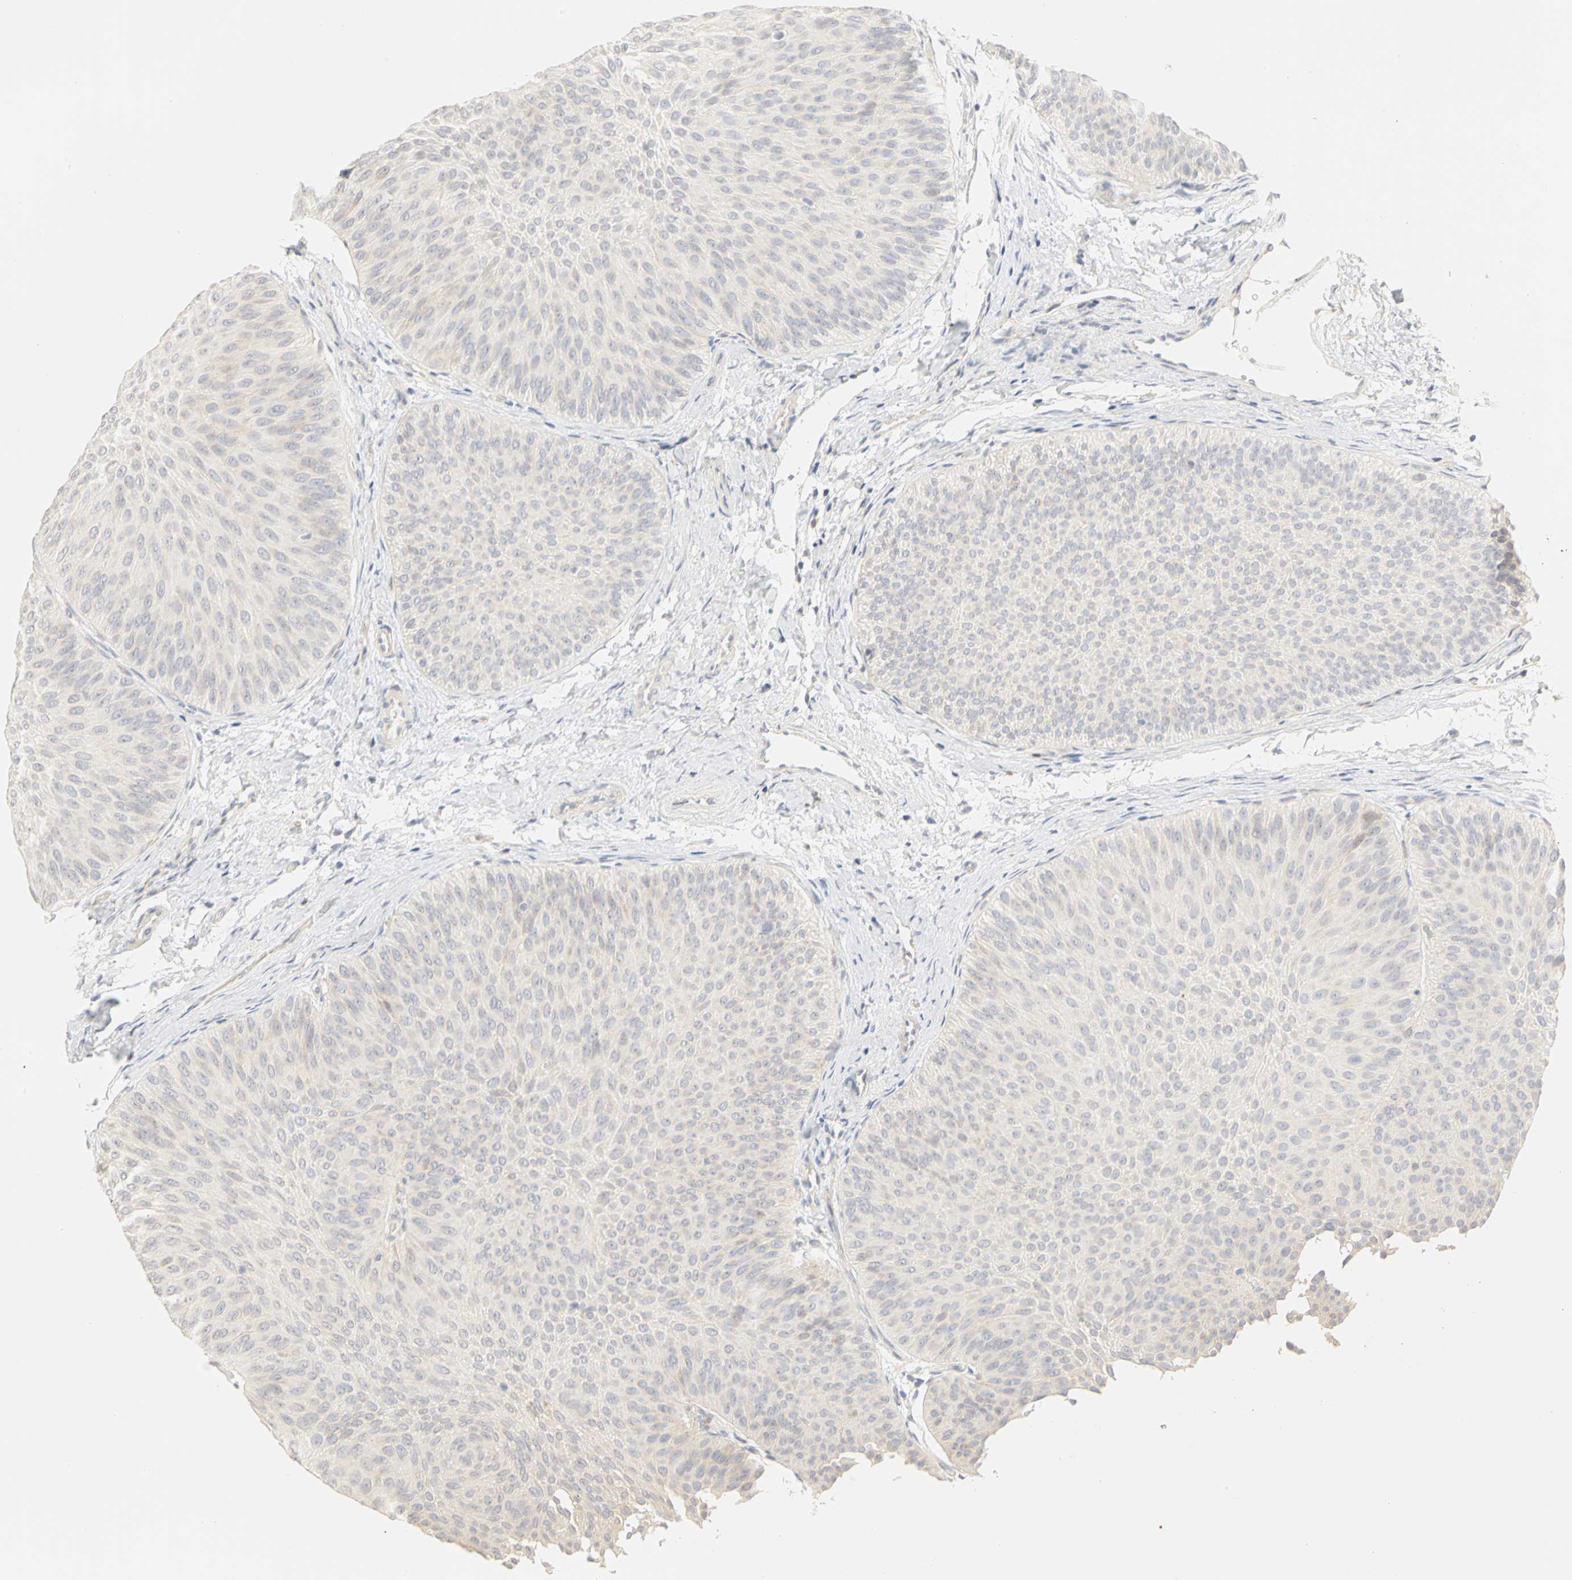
{"staining": {"intensity": "weak", "quantity": ">75%", "location": "cytoplasmic/membranous"}, "tissue": "urothelial cancer", "cell_type": "Tumor cells", "image_type": "cancer", "snomed": [{"axis": "morphology", "description": "Urothelial carcinoma, Low grade"}, {"axis": "topography", "description": "Urinary bladder"}], "caption": "Immunohistochemical staining of human urothelial cancer demonstrates low levels of weak cytoplasmic/membranous positivity in approximately >75% of tumor cells.", "gene": "GNRH2", "patient": {"sex": "female", "age": 60}}